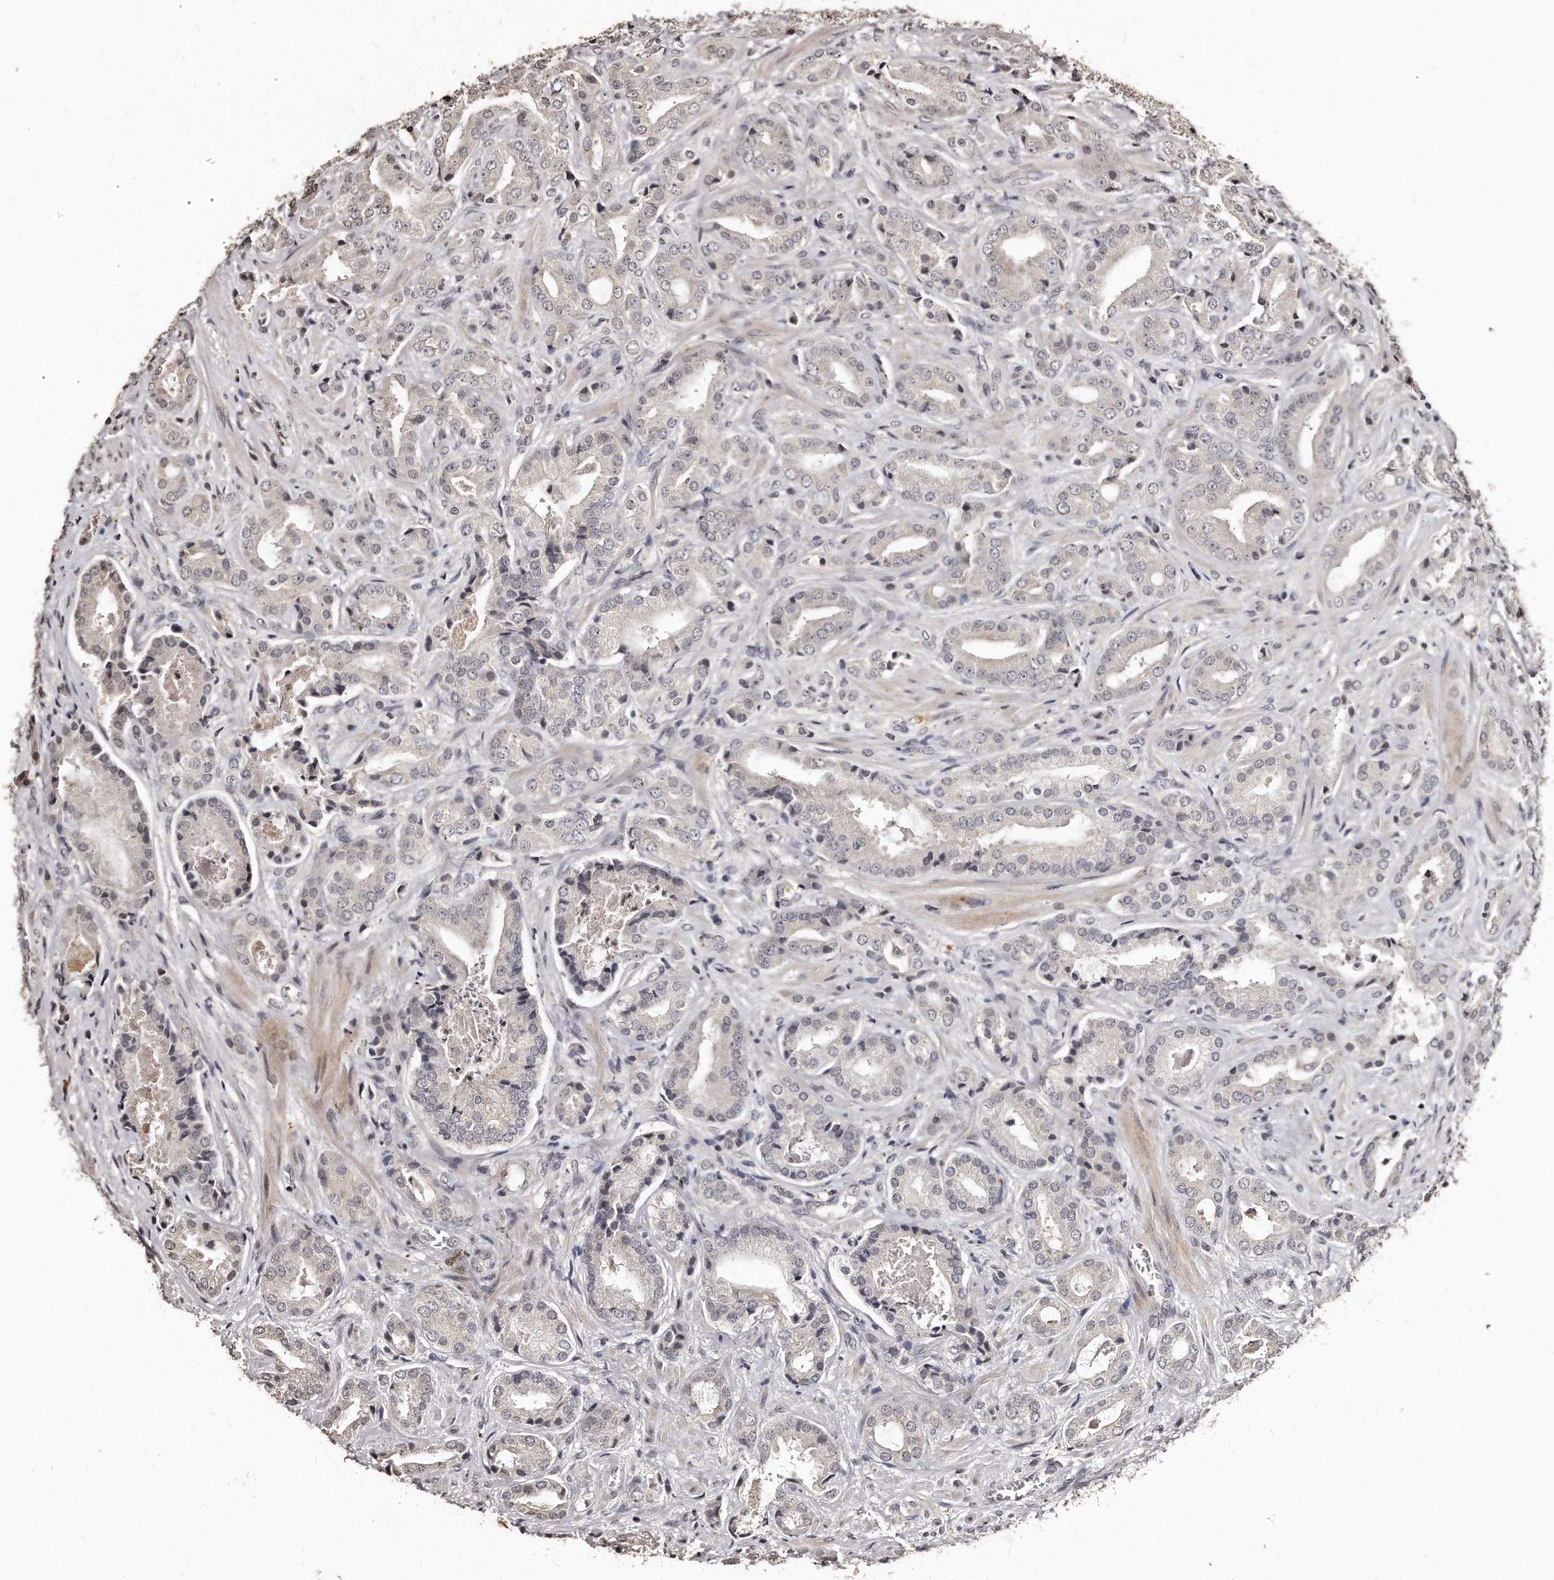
{"staining": {"intensity": "negative", "quantity": "none", "location": "none"}, "tissue": "prostate cancer", "cell_type": "Tumor cells", "image_type": "cancer", "snomed": [{"axis": "morphology", "description": "Adenocarcinoma, High grade"}, {"axis": "topography", "description": "Prostate"}], "caption": "Protein analysis of prostate high-grade adenocarcinoma displays no significant expression in tumor cells.", "gene": "TSHR", "patient": {"sex": "male", "age": 73}}